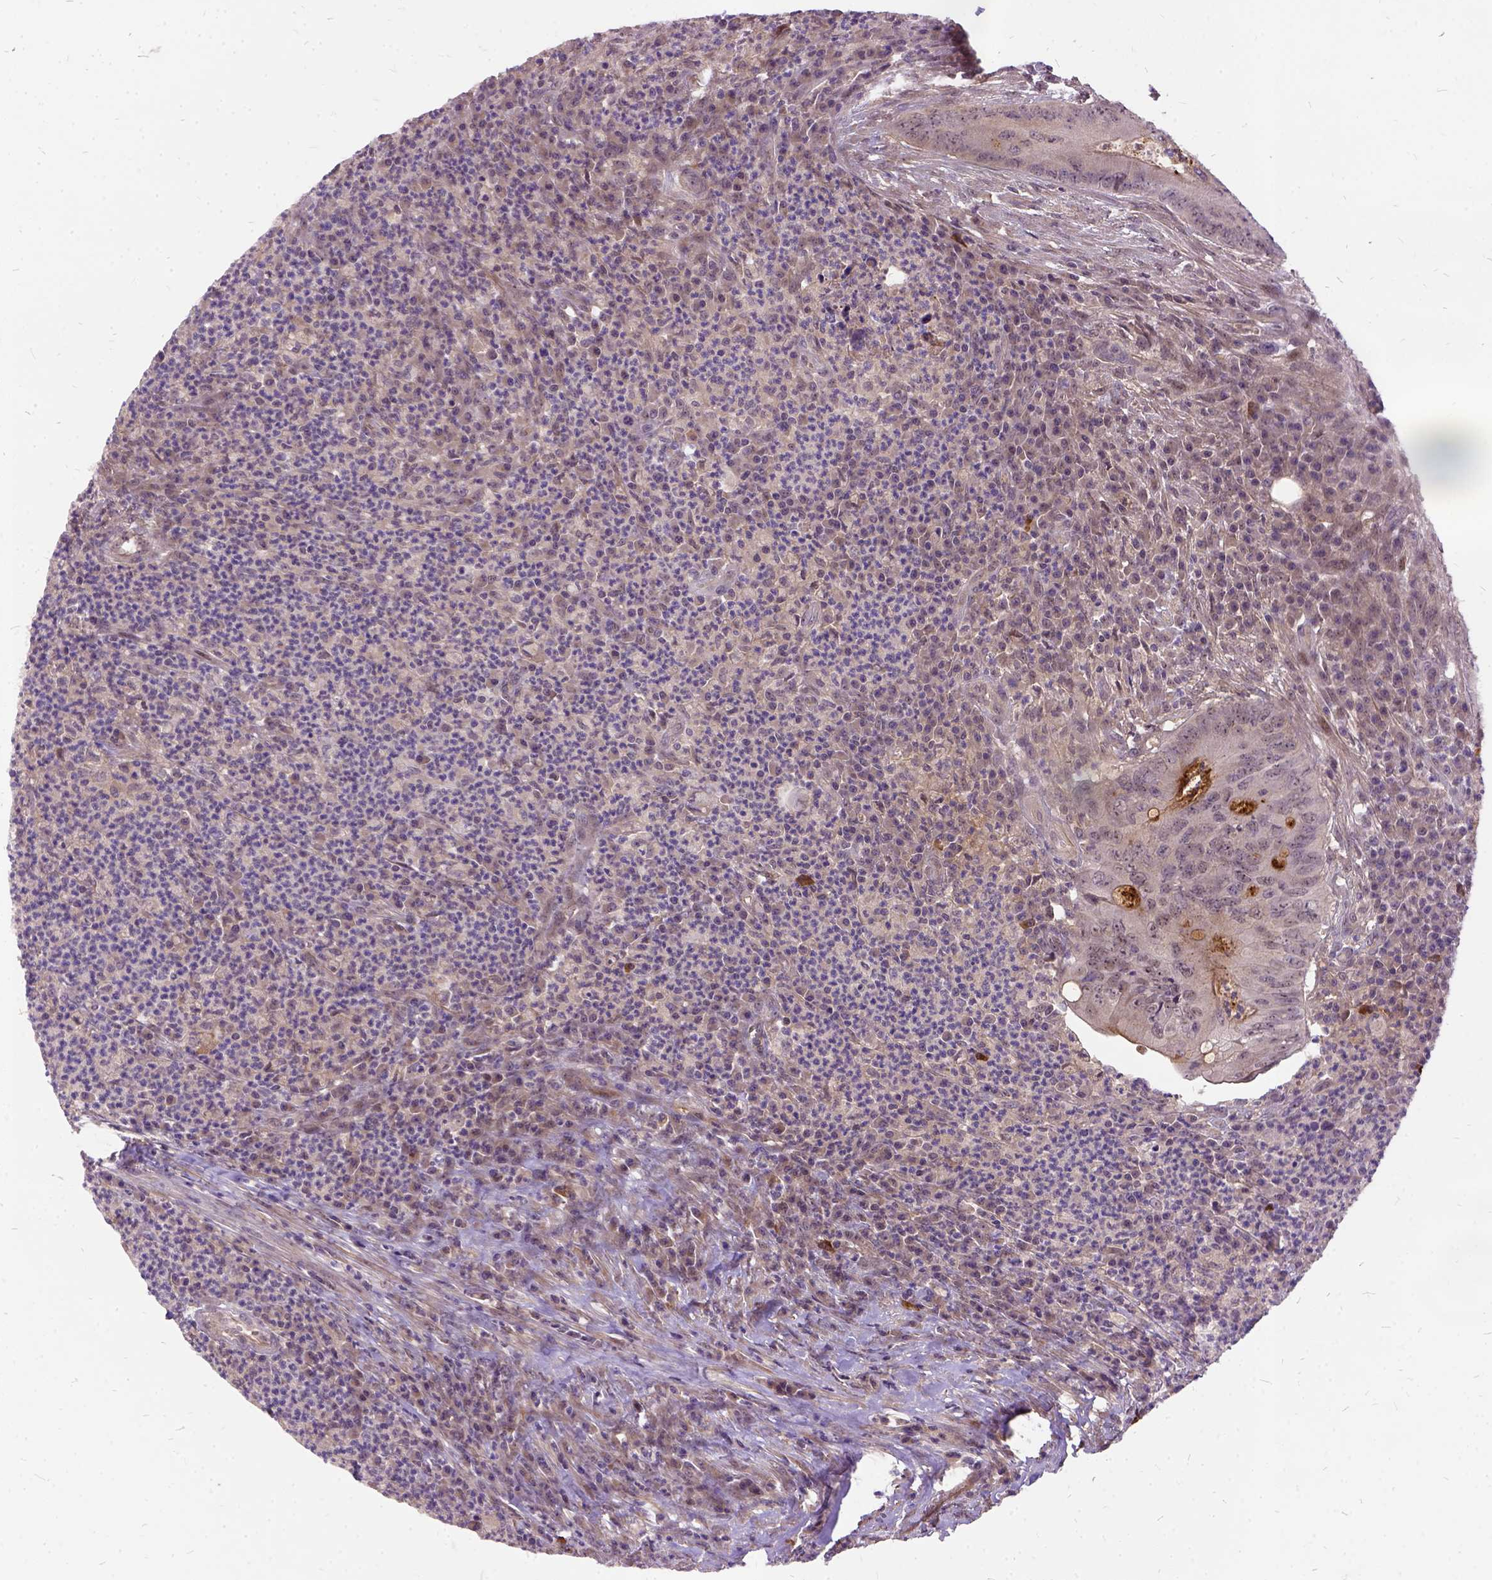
{"staining": {"intensity": "weak", "quantity": "<25%", "location": "cytoplasmic/membranous"}, "tissue": "colorectal cancer", "cell_type": "Tumor cells", "image_type": "cancer", "snomed": [{"axis": "morphology", "description": "Adenocarcinoma, NOS"}, {"axis": "topography", "description": "Colon"}], "caption": "Immunohistochemical staining of human colorectal cancer (adenocarcinoma) shows no significant positivity in tumor cells. (Stains: DAB (3,3'-diaminobenzidine) immunohistochemistry with hematoxylin counter stain, Microscopy: brightfield microscopy at high magnification).", "gene": "ILRUN", "patient": {"sex": "female", "age": 74}}